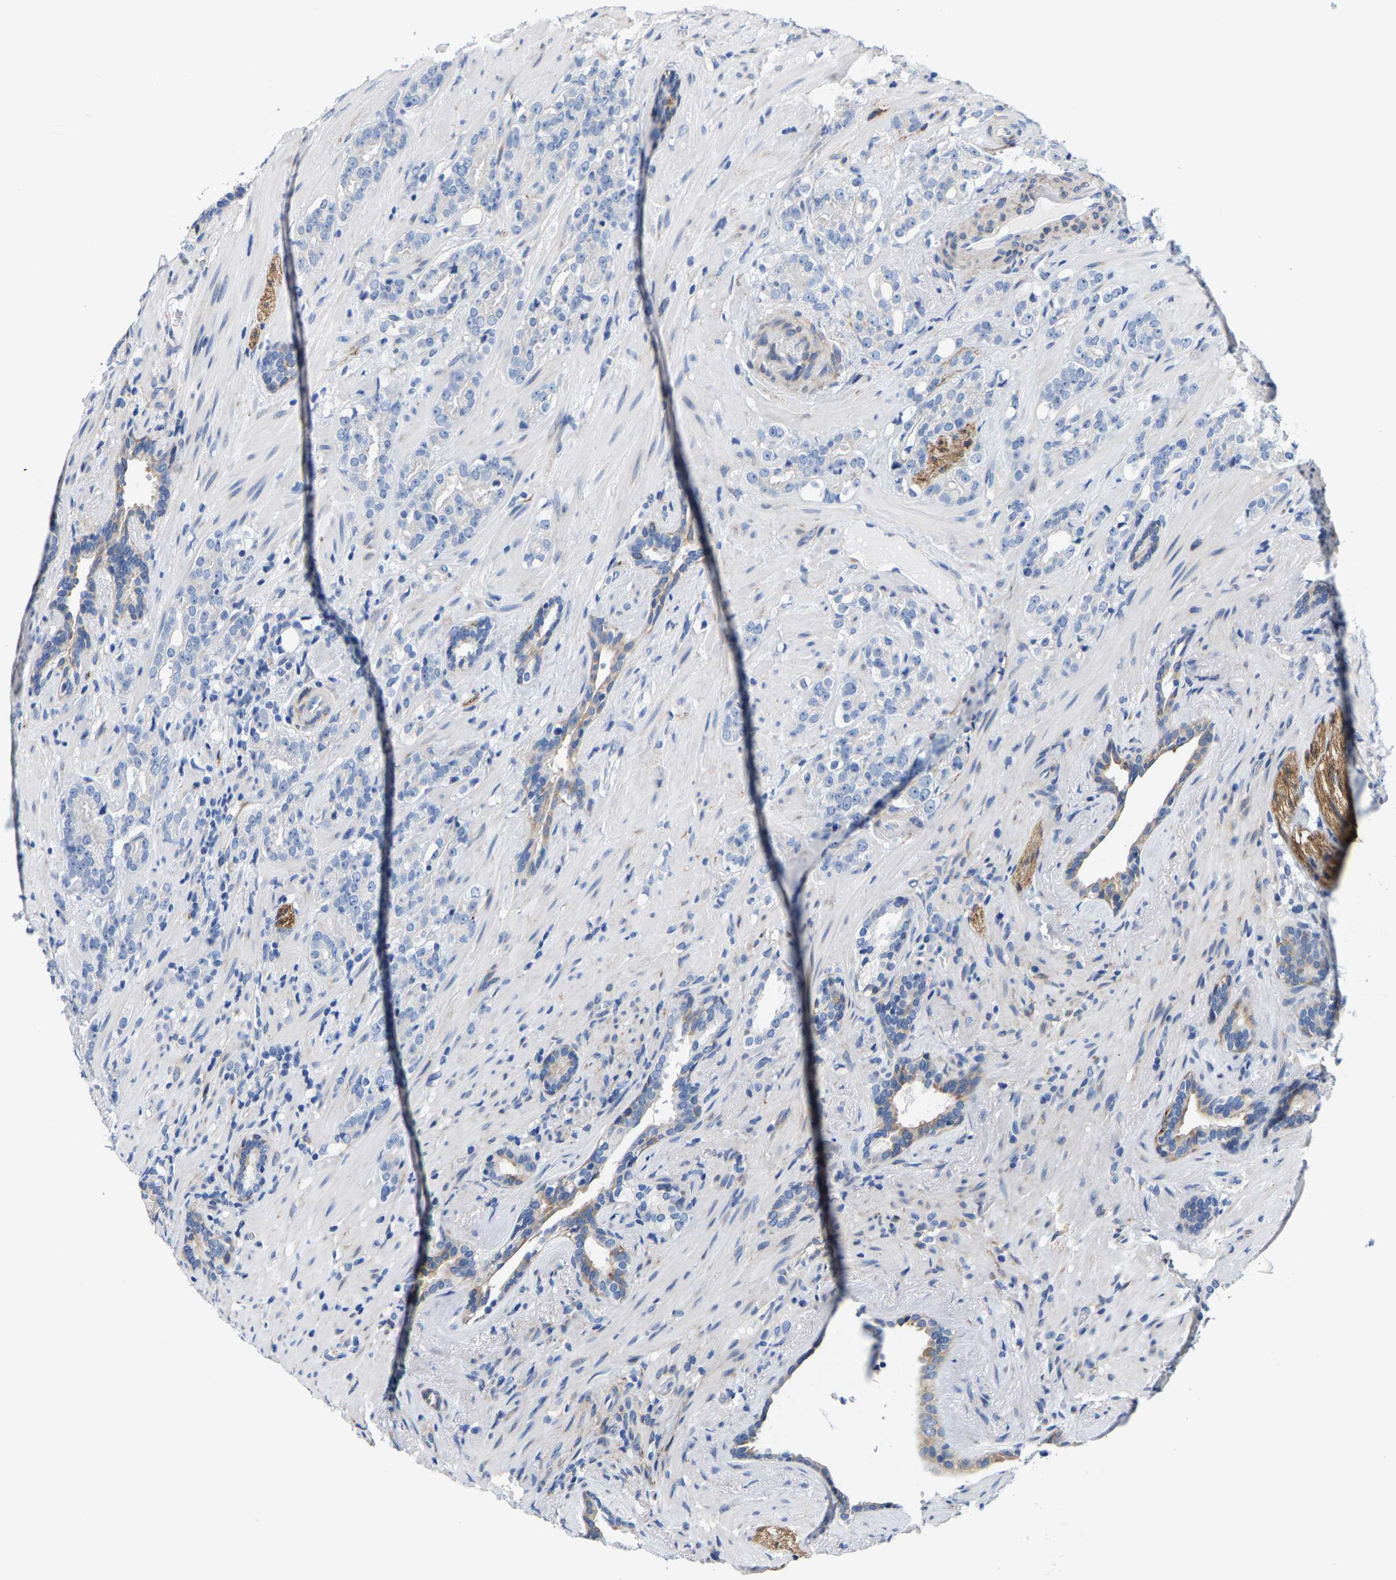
{"staining": {"intensity": "negative", "quantity": "none", "location": "none"}, "tissue": "prostate cancer", "cell_type": "Tumor cells", "image_type": "cancer", "snomed": [{"axis": "morphology", "description": "Adenocarcinoma, High grade"}, {"axis": "topography", "description": "Prostate"}], "caption": "Tumor cells are negative for brown protein staining in prostate adenocarcinoma (high-grade).", "gene": "DSCAM", "patient": {"sex": "male", "age": 71}}